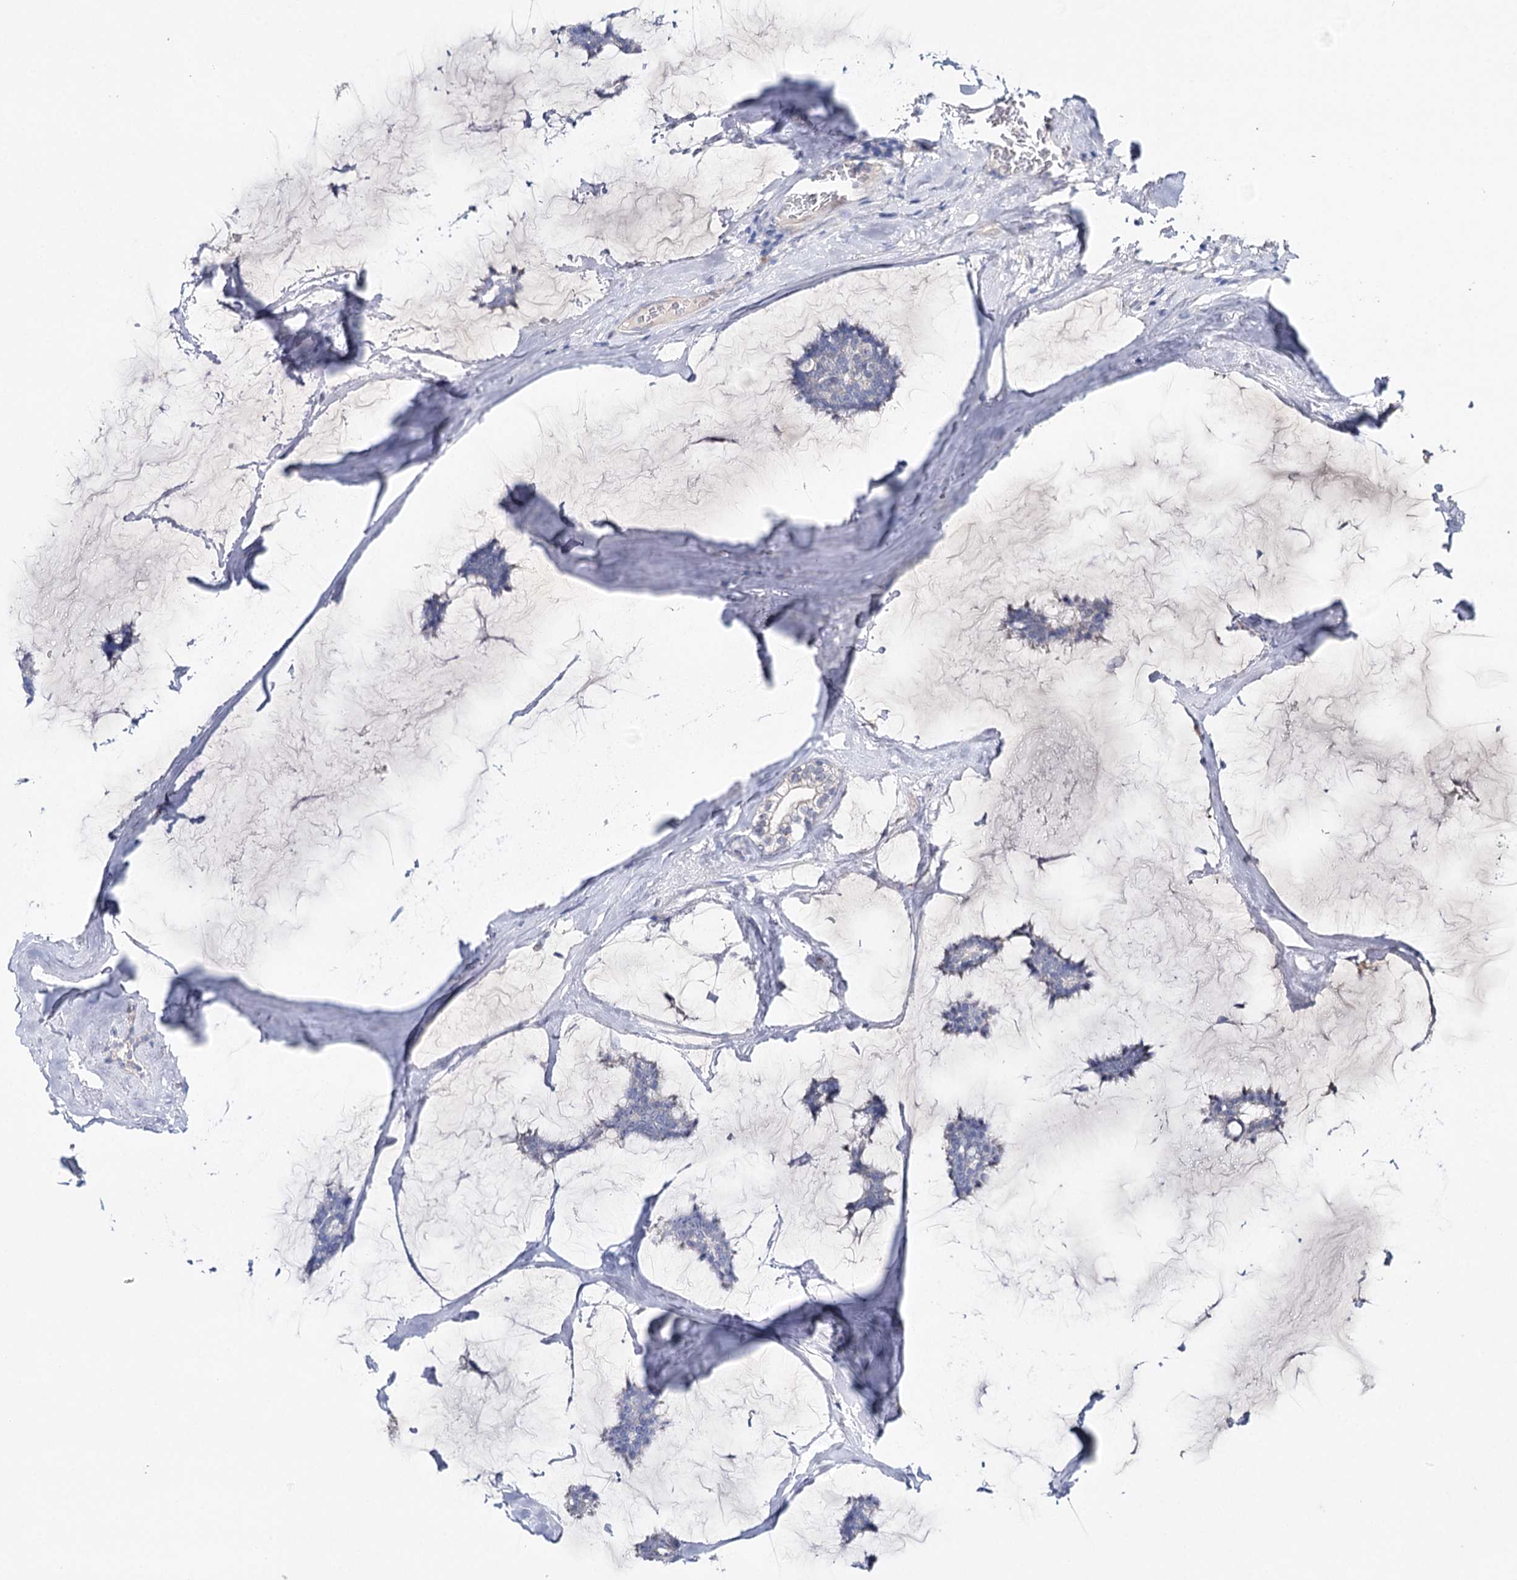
{"staining": {"intensity": "negative", "quantity": "none", "location": "none"}, "tissue": "breast cancer", "cell_type": "Tumor cells", "image_type": "cancer", "snomed": [{"axis": "morphology", "description": "Duct carcinoma"}, {"axis": "topography", "description": "Breast"}], "caption": "Tumor cells are negative for brown protein staining in infiltrating ductal carcinoma (breast).", "gene": "CSN3", "patient": {"sex": "female", "age": 93}}